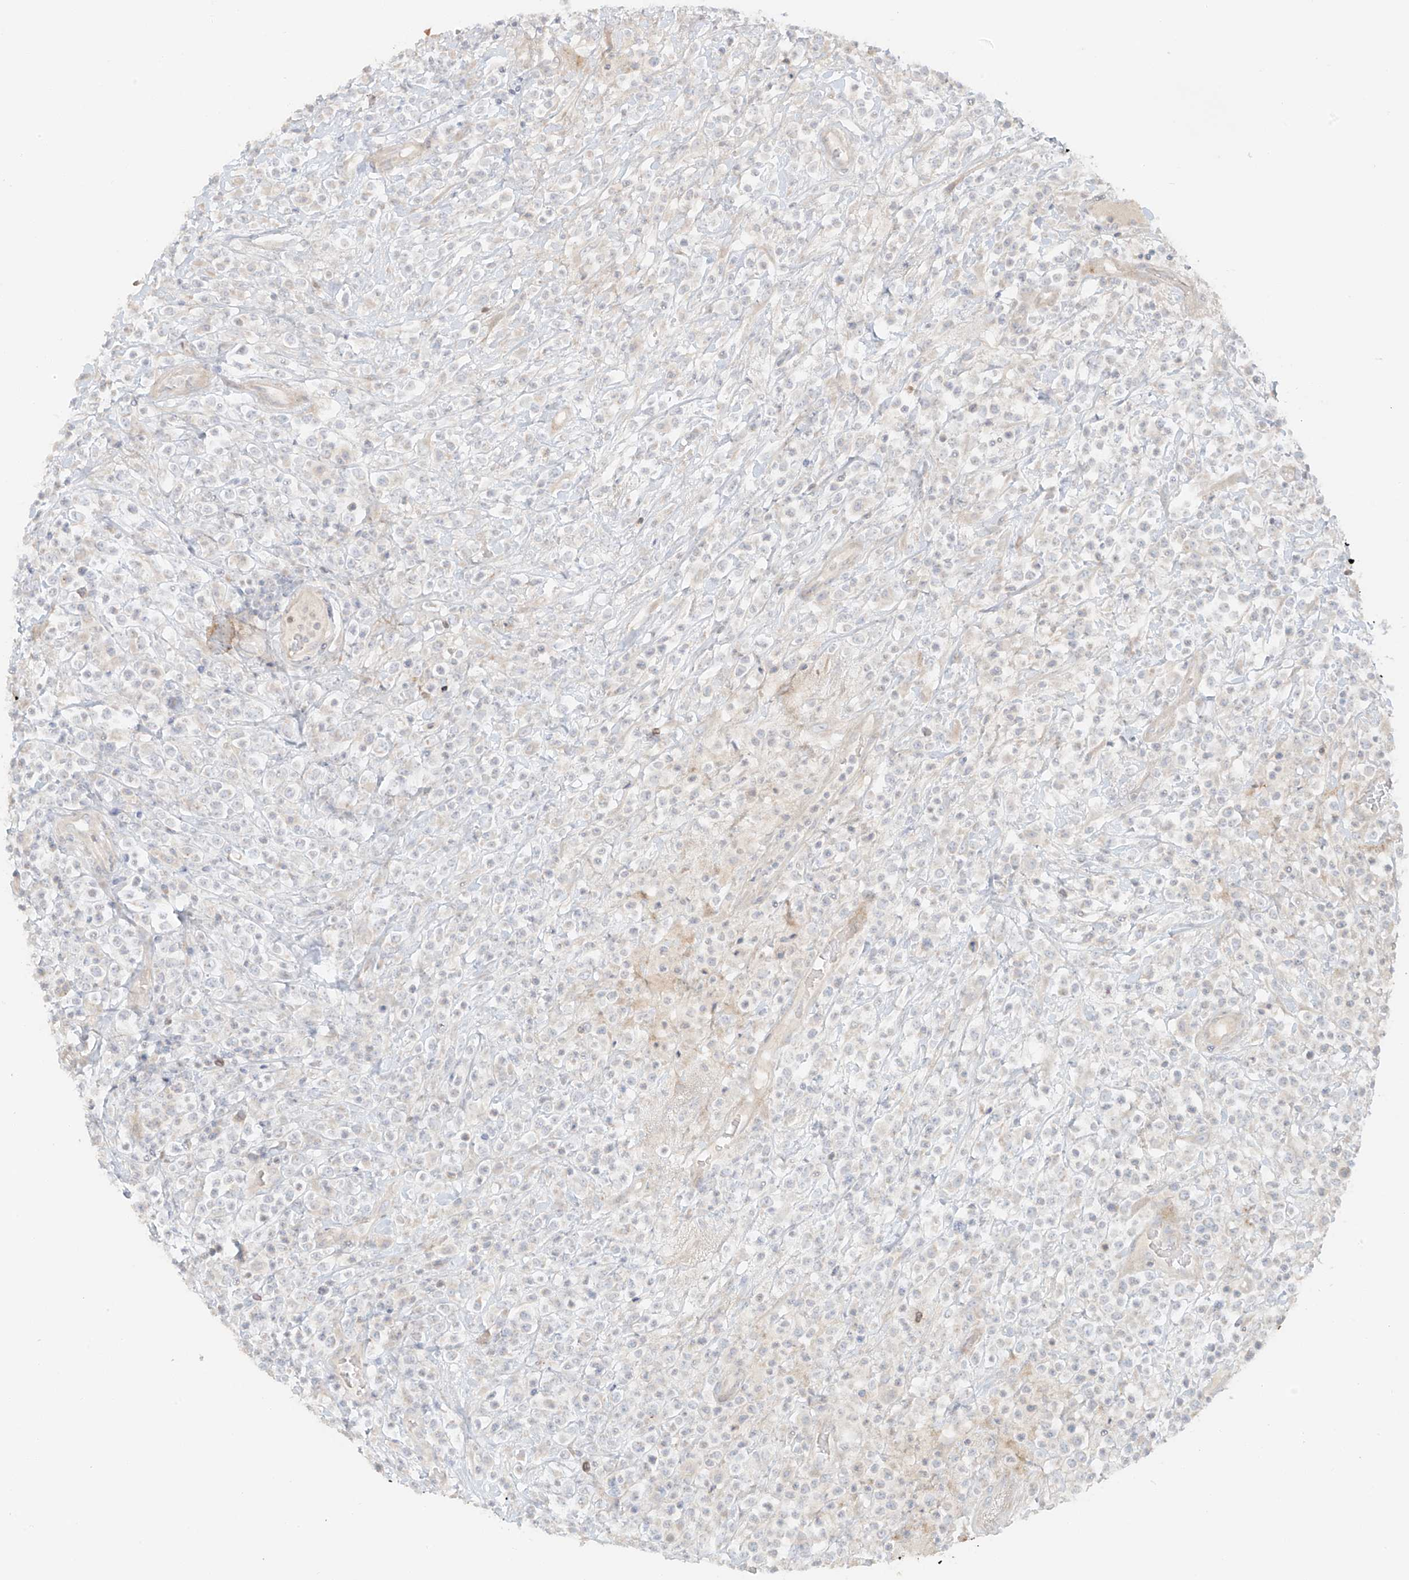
{"staining": {"intensity": "negative", "quantity": "none", "location": "none"}, "tissue": "lymphoma", "cell_type": "Tumor cells", "image_type": "cancer", "snomed": [{"axis": "morphology", "description": "Malignant lymphoma, non-Hodgkin's type, High grade"}, {"axis": "topography", "description": "Colon"}], "caption": "The histopathology image shows no staining of tumor cells in malignant lymphoma, non-Hodgkin's type (high-grade).", "gene": "MIPEP", "patient": {"sex": "female", "age": 53}}